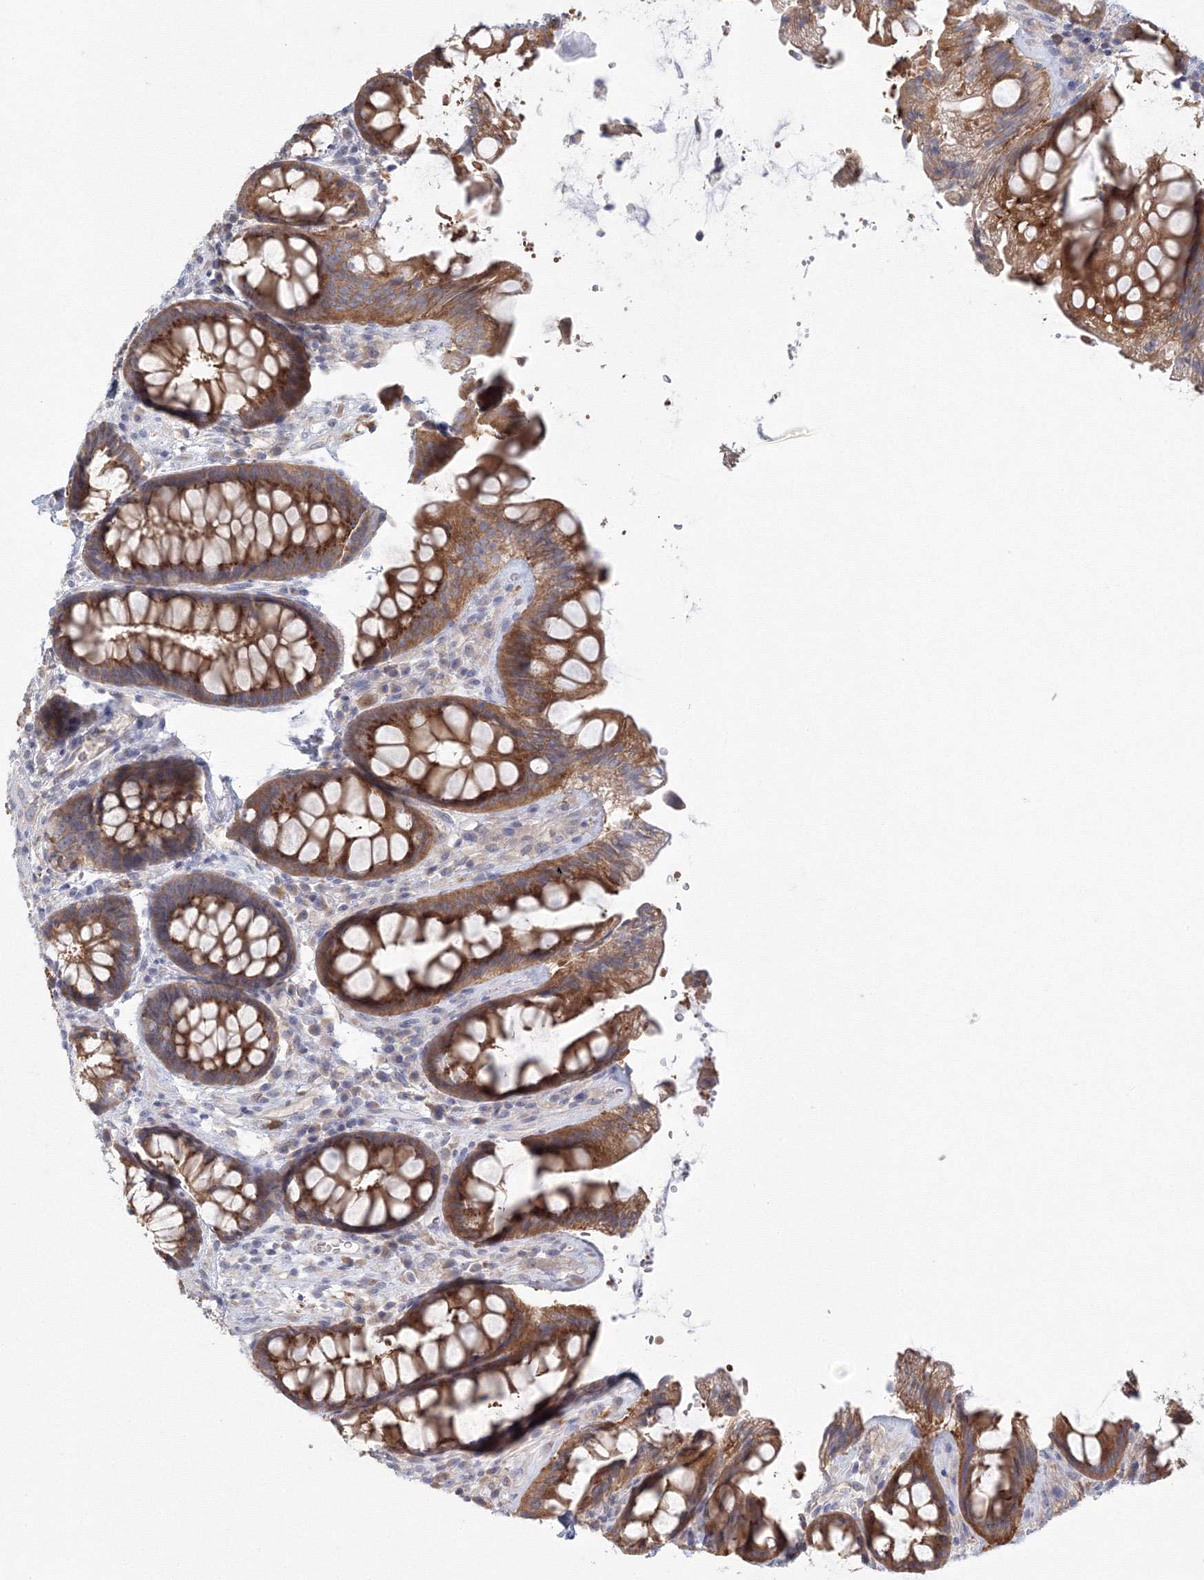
{"staining": {"intensity": "moderate", "quantity": ">75%", "location": "cytoplasmic/membranous"}, "tissue": "rectum", "cell_type": "Glandular cells", "image_type": "normal", "snomed": [{"axis": "morphology", "description": "Normal tissue, NOS"}, {"axis": "topography", "description": "Rectum"}], "caption": "Rectum stained with DAB (3,3'-diaminobenzidine) immunohistochemistry demonstrates medium levels of moderate cytoplasmic/membranous staining in approximately >75% of glandular cells.", "gene": "TACC2", "patient": {"sex": "female", "age": 46}}